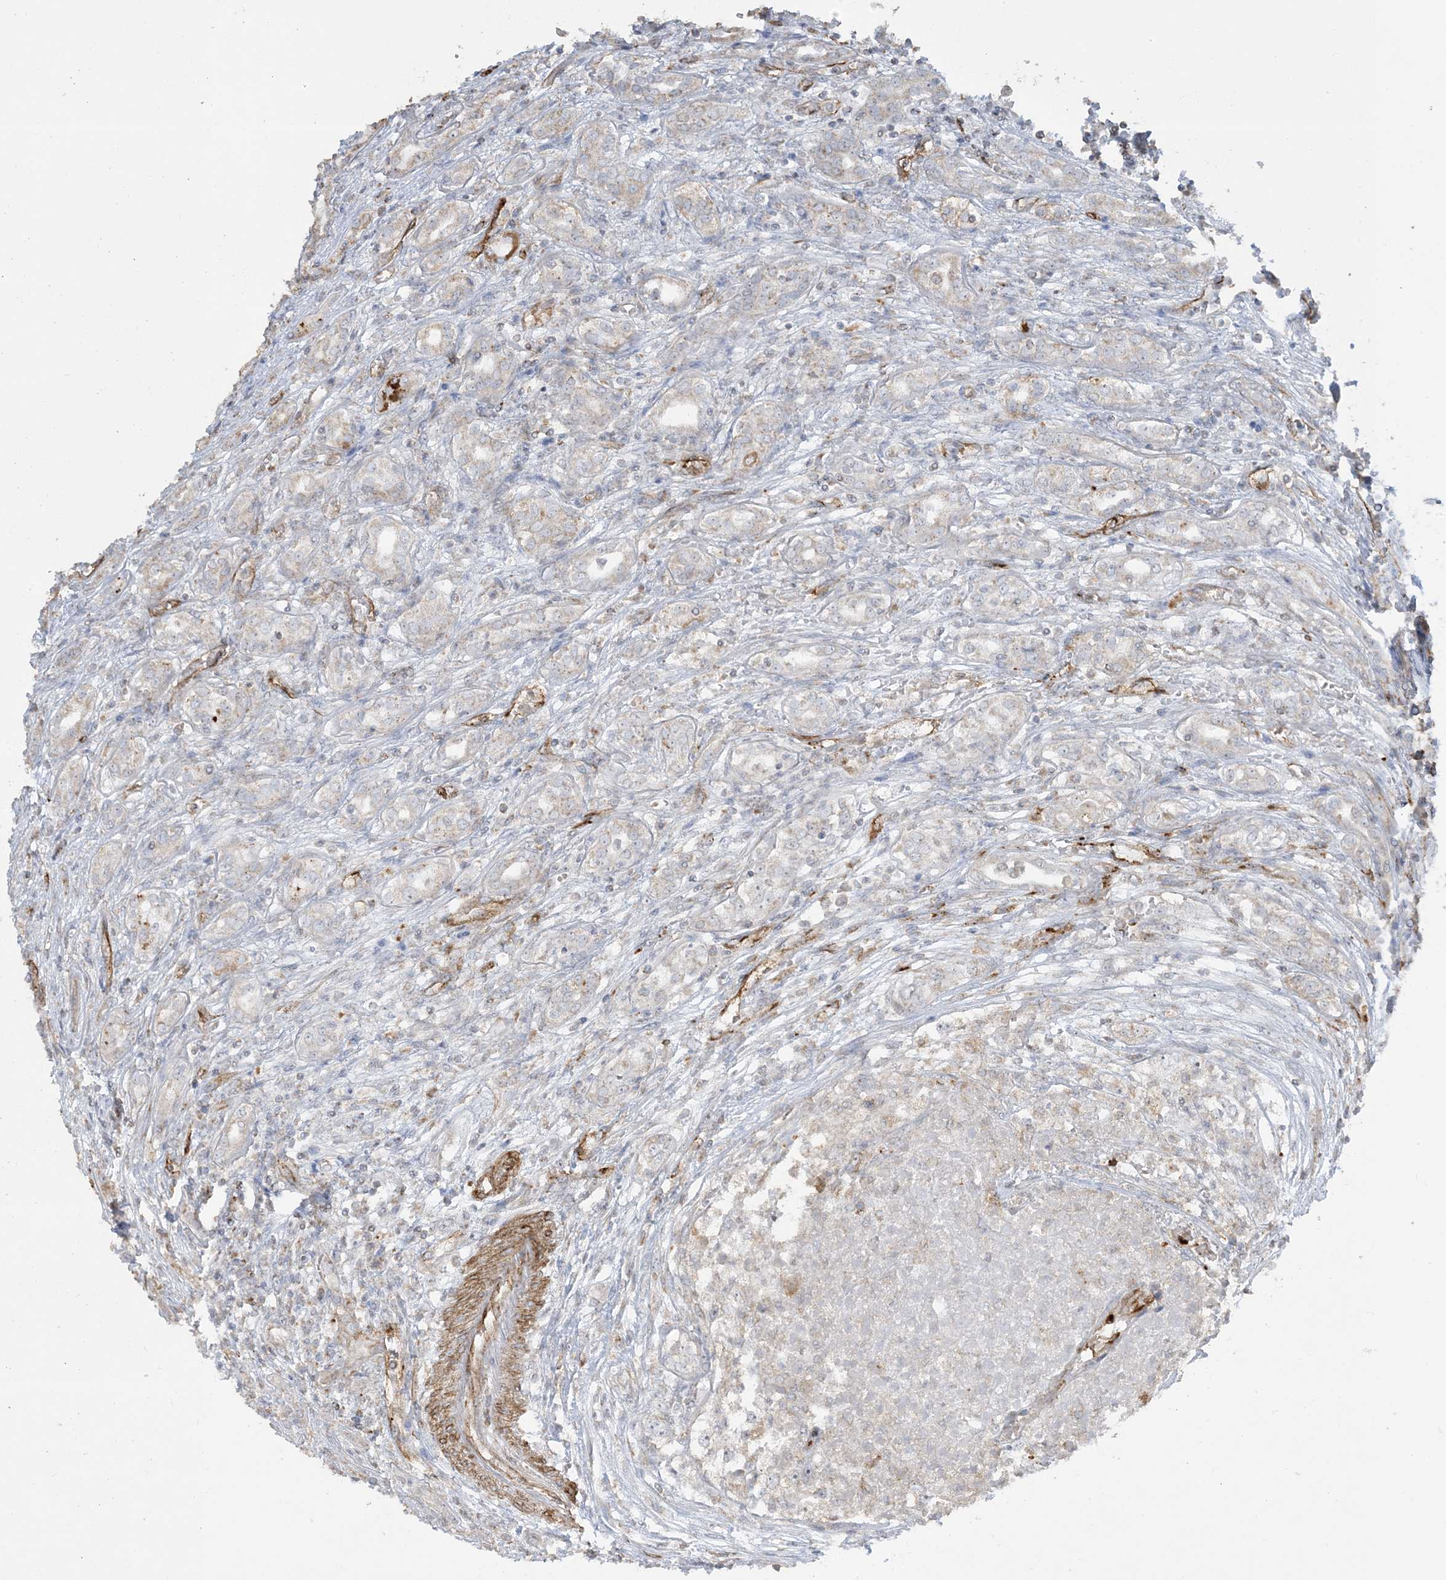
{"staining": {"intensity": "negative", "quantity": "none", "location": "none"}, "tissue": "renal cancer", "cell_type": "Tumor cells", "image_type": "cancer", "snomed": [{"axis": "morphology", "description": "Adenocarcinoma, NOS"}, {"axis": "topography", "description": "Kidney"}], "caption": "The histopathology image displays no significant expression in tumor cells of adenocarcinoma (renal).", "gene": "AGA", "patient": {"sex": "female", "age": 54}}